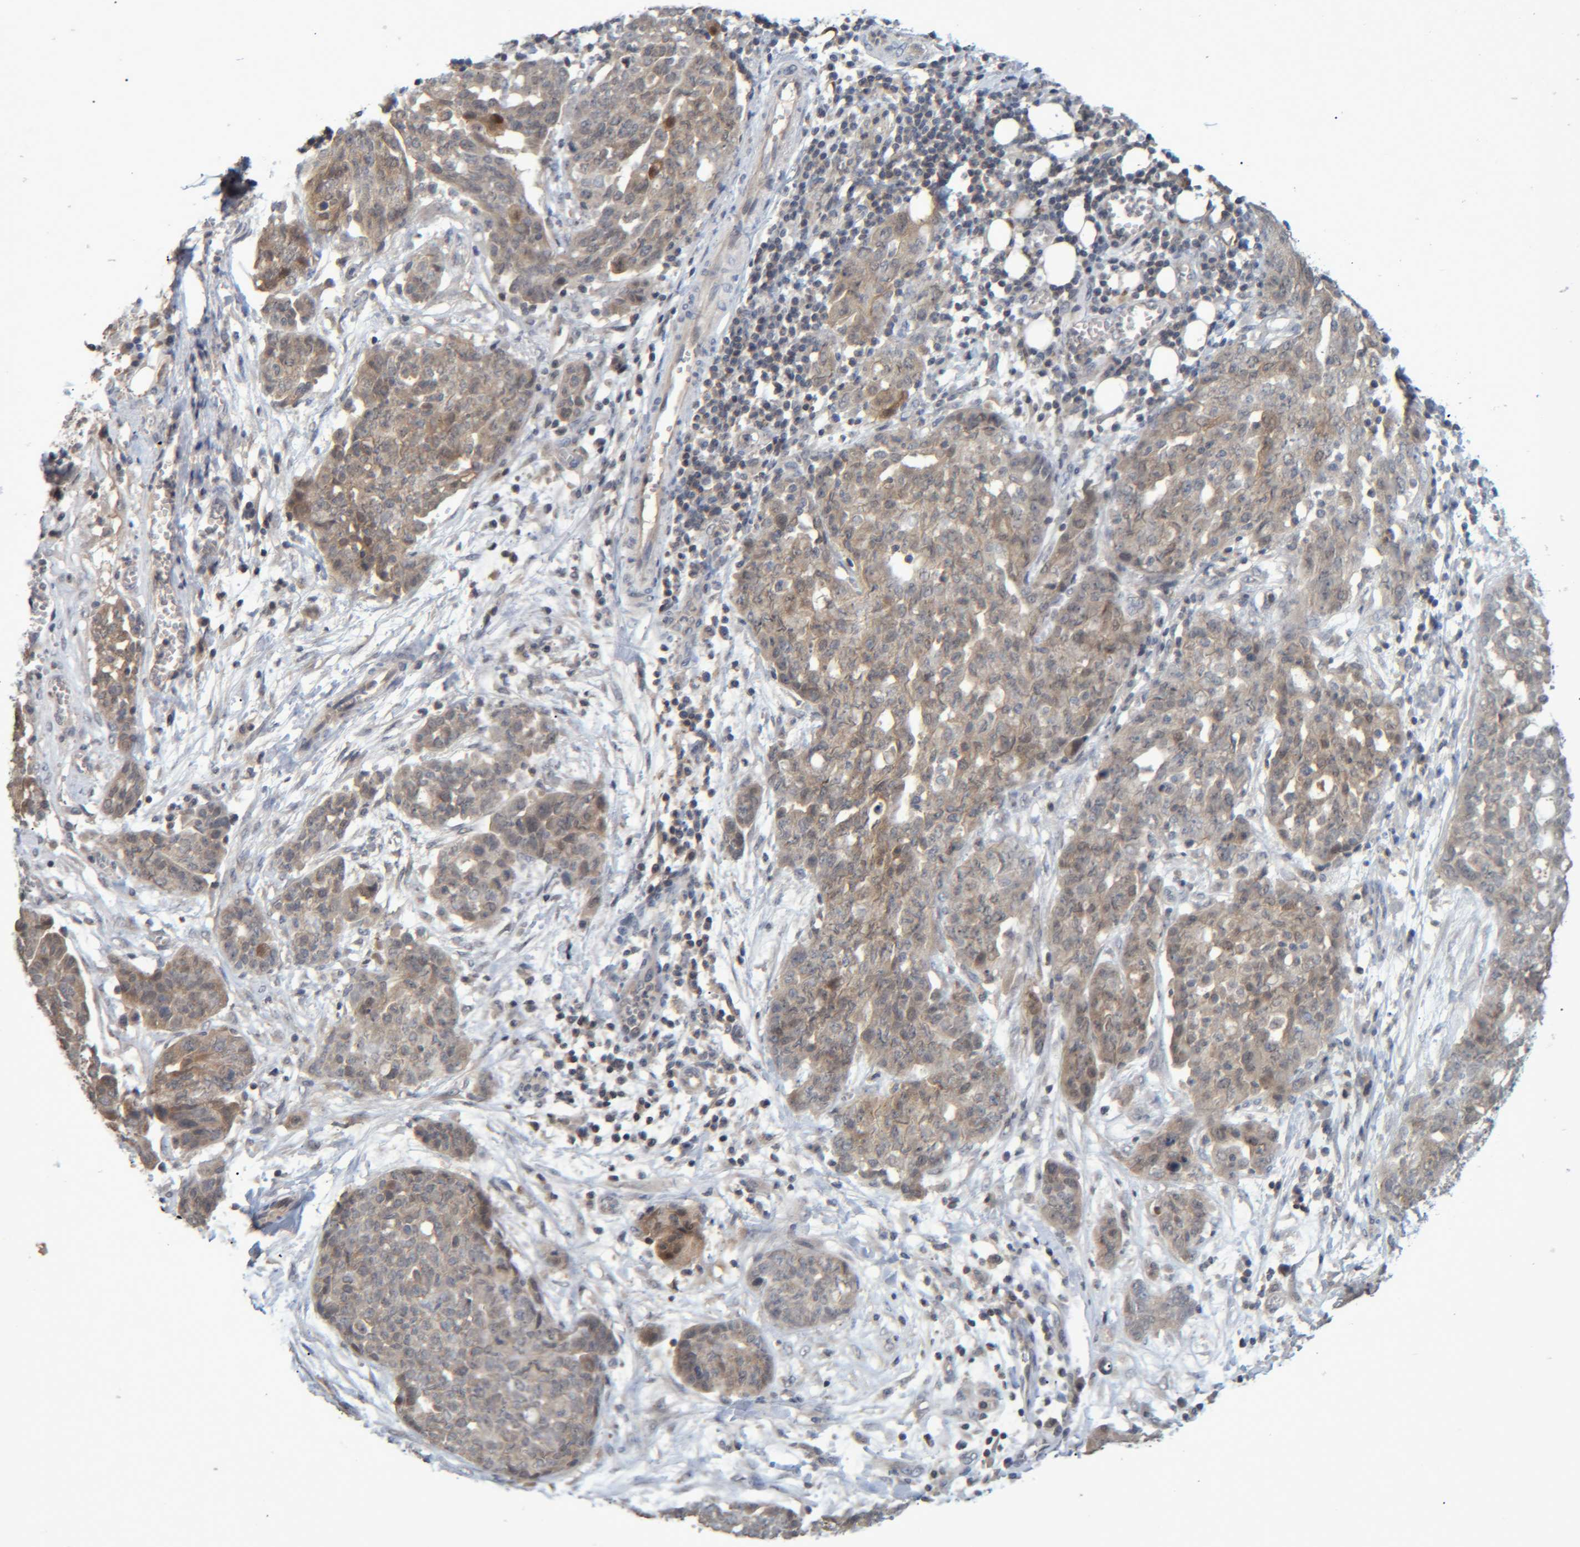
{"staining": {"intensity": "weak", "quantity": "25%-75%", "location": "cytoplasmic/membranous"}, "tissue": "ovarian cancer", "cell_type": "Tumor cells", "image_type": "cancer", "snomed": [{"axis": "morphology", "description": "Cystadenocarcinoma, serous, NOS"}, {"axis": "topography", "description": "Soft tissue"}, {"axis": "topography", "description": "Ovary"}], "caption": "Weak cytoplasmic/membranous protein expression is present in about 25%-75% of tumor cells in ovarian serous cystadenocarcinoma. The protein is shown in brown color, while the nuclei are stained blue.", "gene": "PCYT2", "patient": {"sex": "female", "age": 57}}